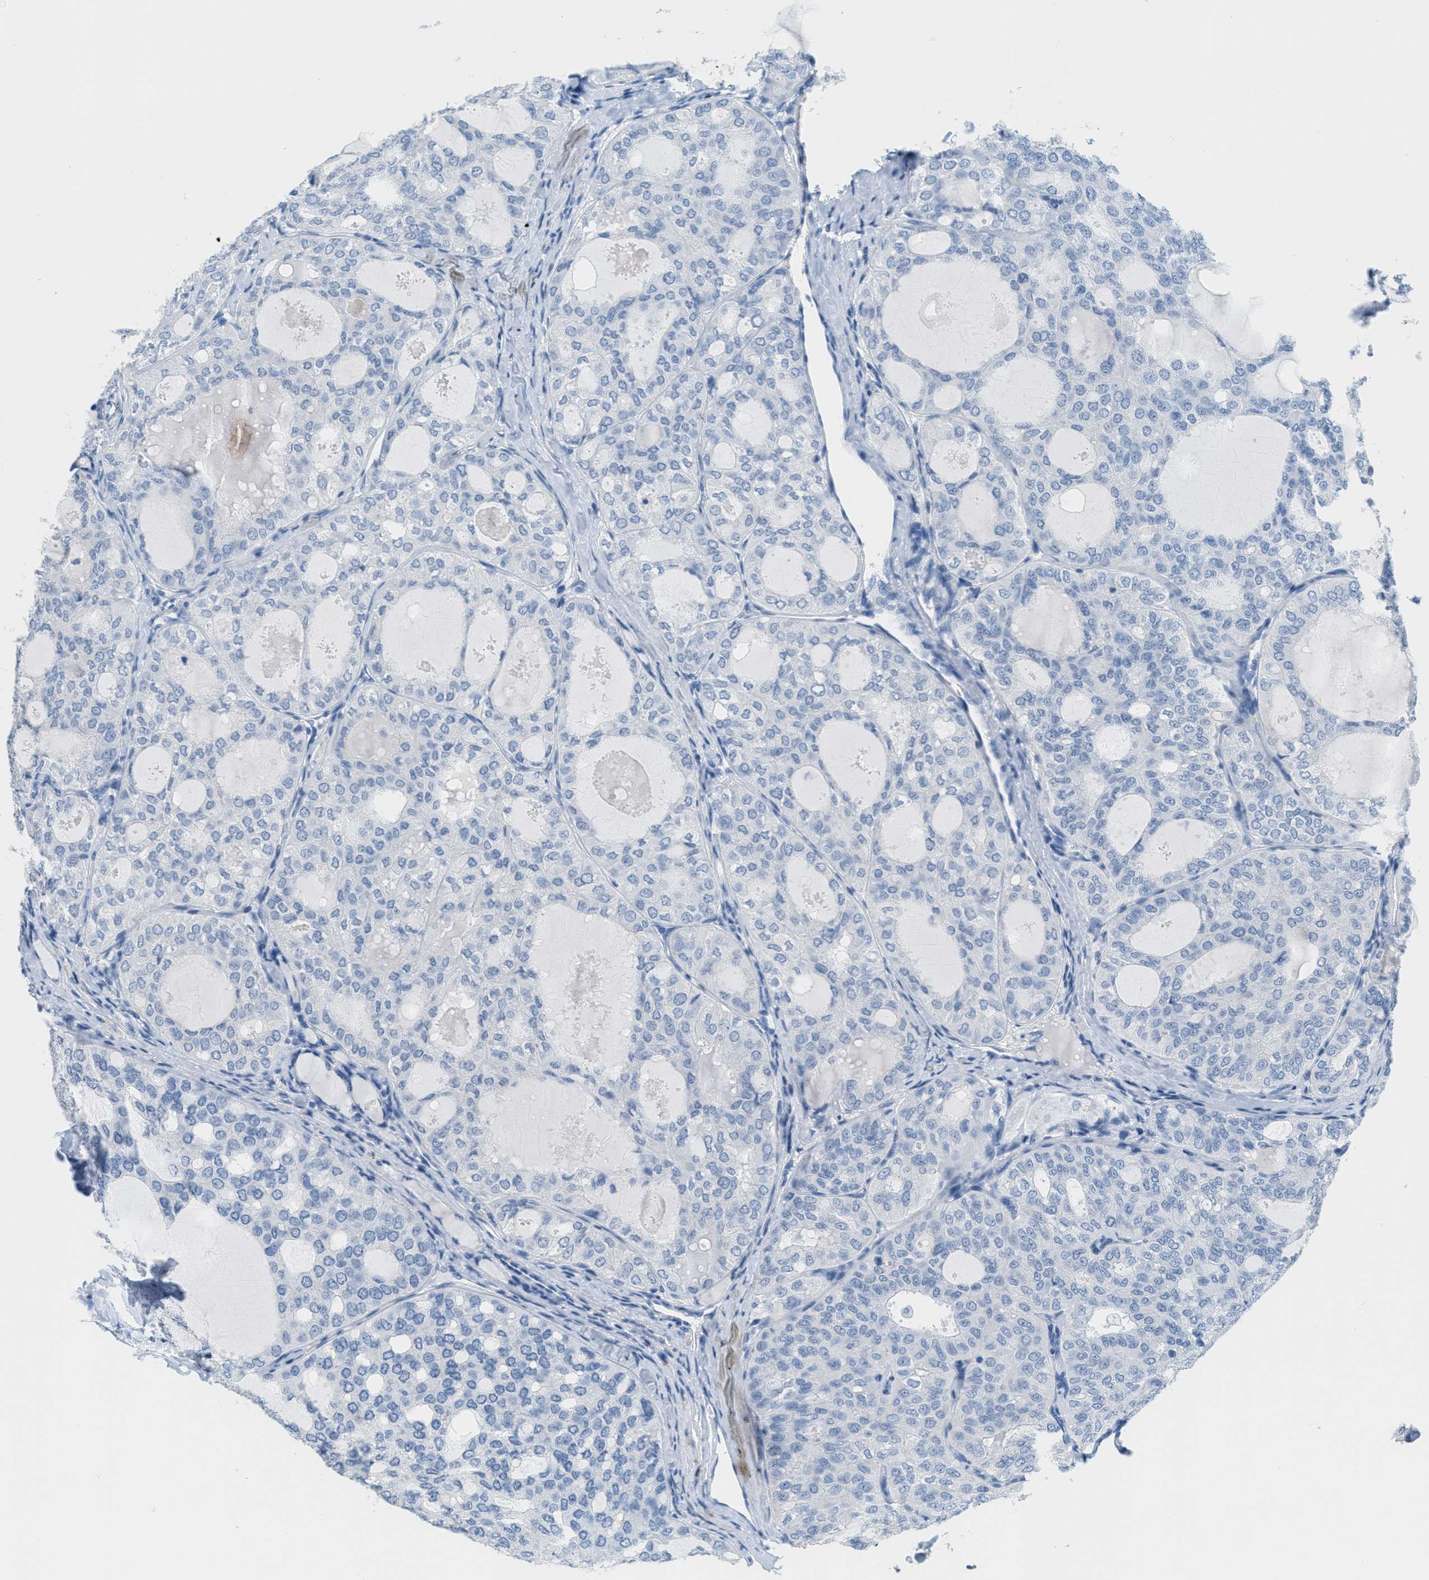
{"staining": {"intensity": "negative", "quantity": "none", "location": "none"}, "tissue": "thyroid cancer", "cell_type": "Tumor cells", "image_type": "cancer", "snomed": [{"axis": "morphology", "description": "Follicular adenoma carcinoma, NOS"}, {"axis": "topography", "description": "Thyroid gland"}], "caption": "A high-resolution micrograph shows IHC staining of thyroid cancer (follicular adenoma carcinoma), which reveals no significant positivity in tumor cells. (Brightfield microscopy of DAB IHC at high magnification).", "gene": "GPM6A", "patient": {"sex": "male", "age": 75}}